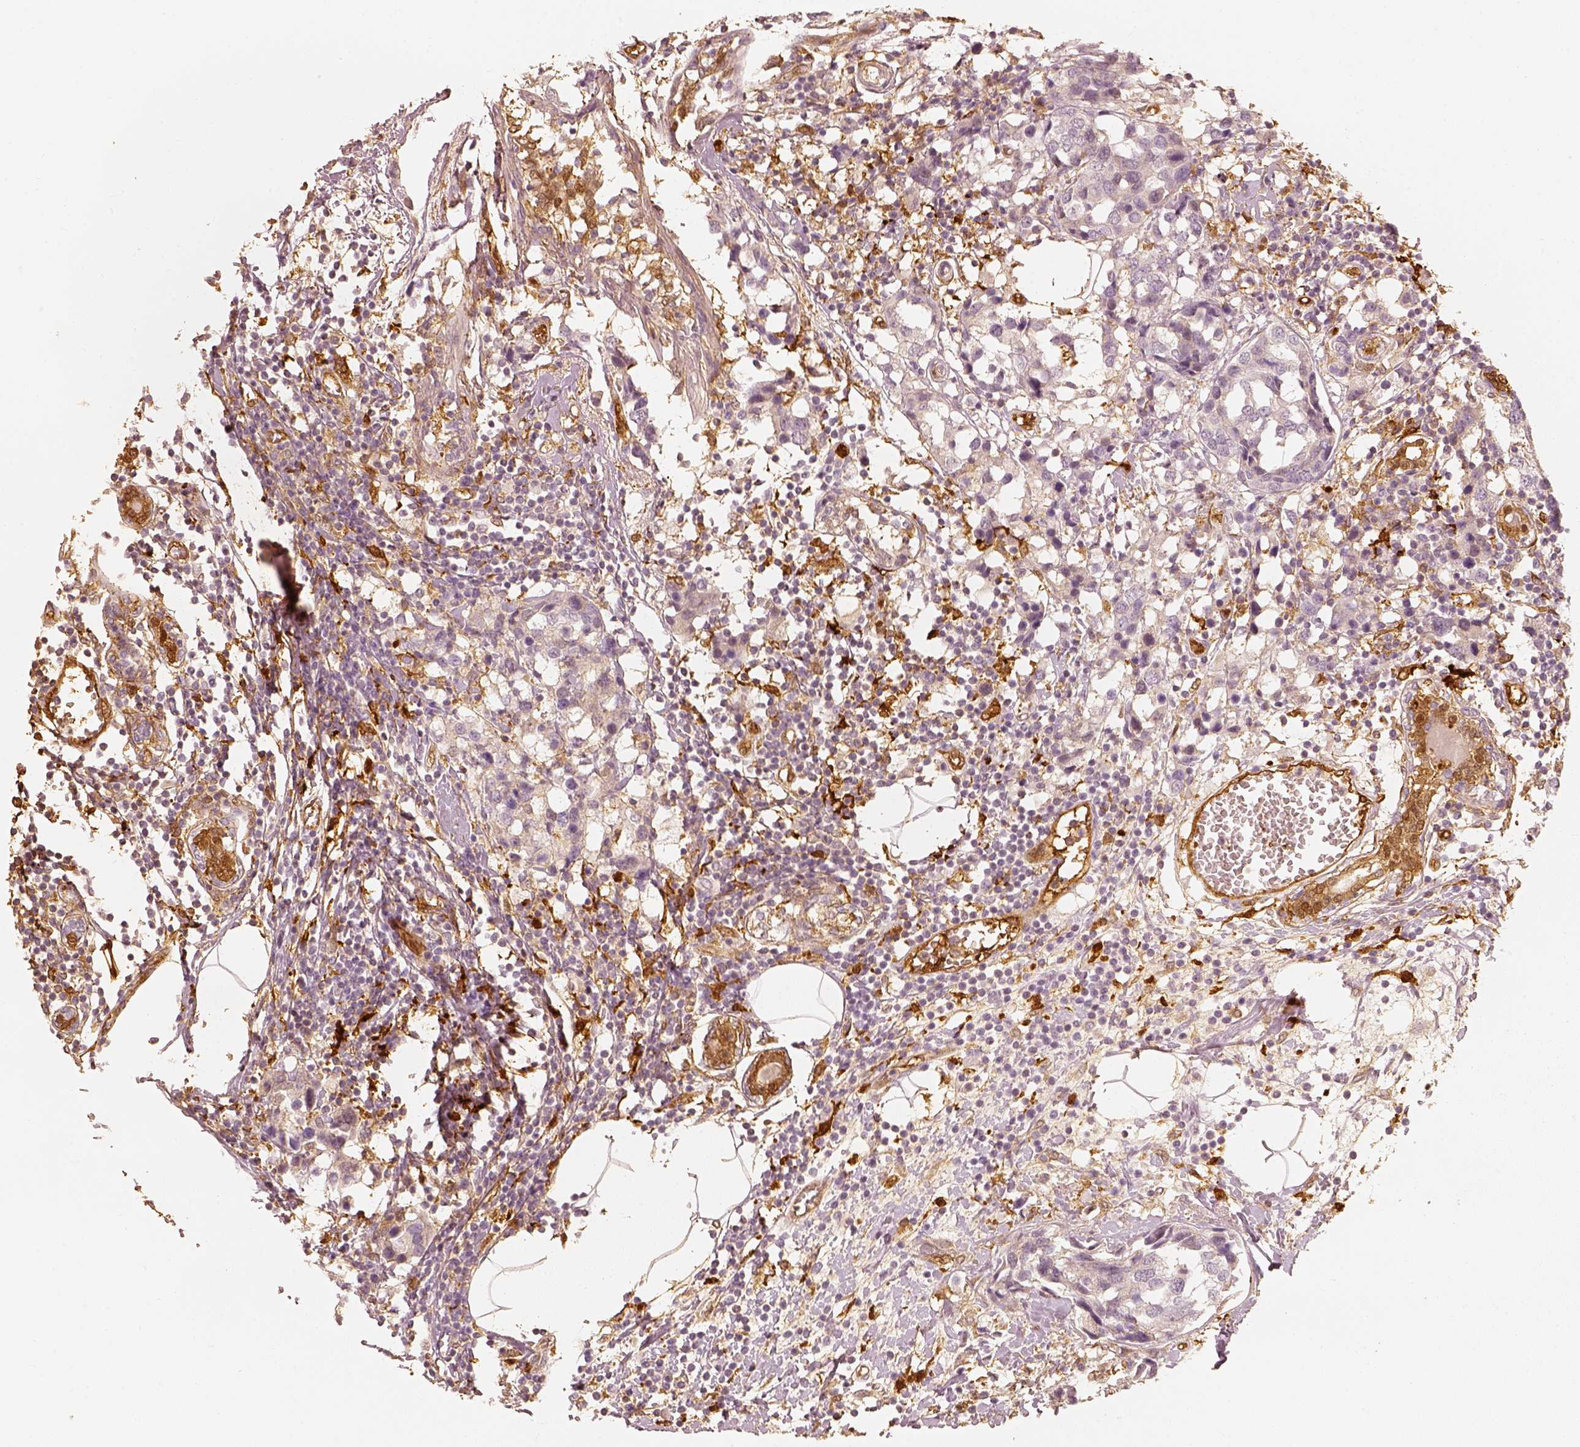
{"staining": {"intensity": "negative", "quantity": "none", "location": "none"}, "tissue": "breast cancer", "cell_type": "Tumor cells", "image_type": "cancer", "snomed": [{"axis": "morphology", "description": "Lobular carcinoma"}, {"axis": "topography", "description": "Breast"}], "caption": "High magnification brightfield microscopy of breast cancer stained with DAB (brown) and counterstained with hematoxylin (blue): tumor cells show no significant staining.", "gene": "FSCN1", "patient": {"sex": "female", "age": 59}}